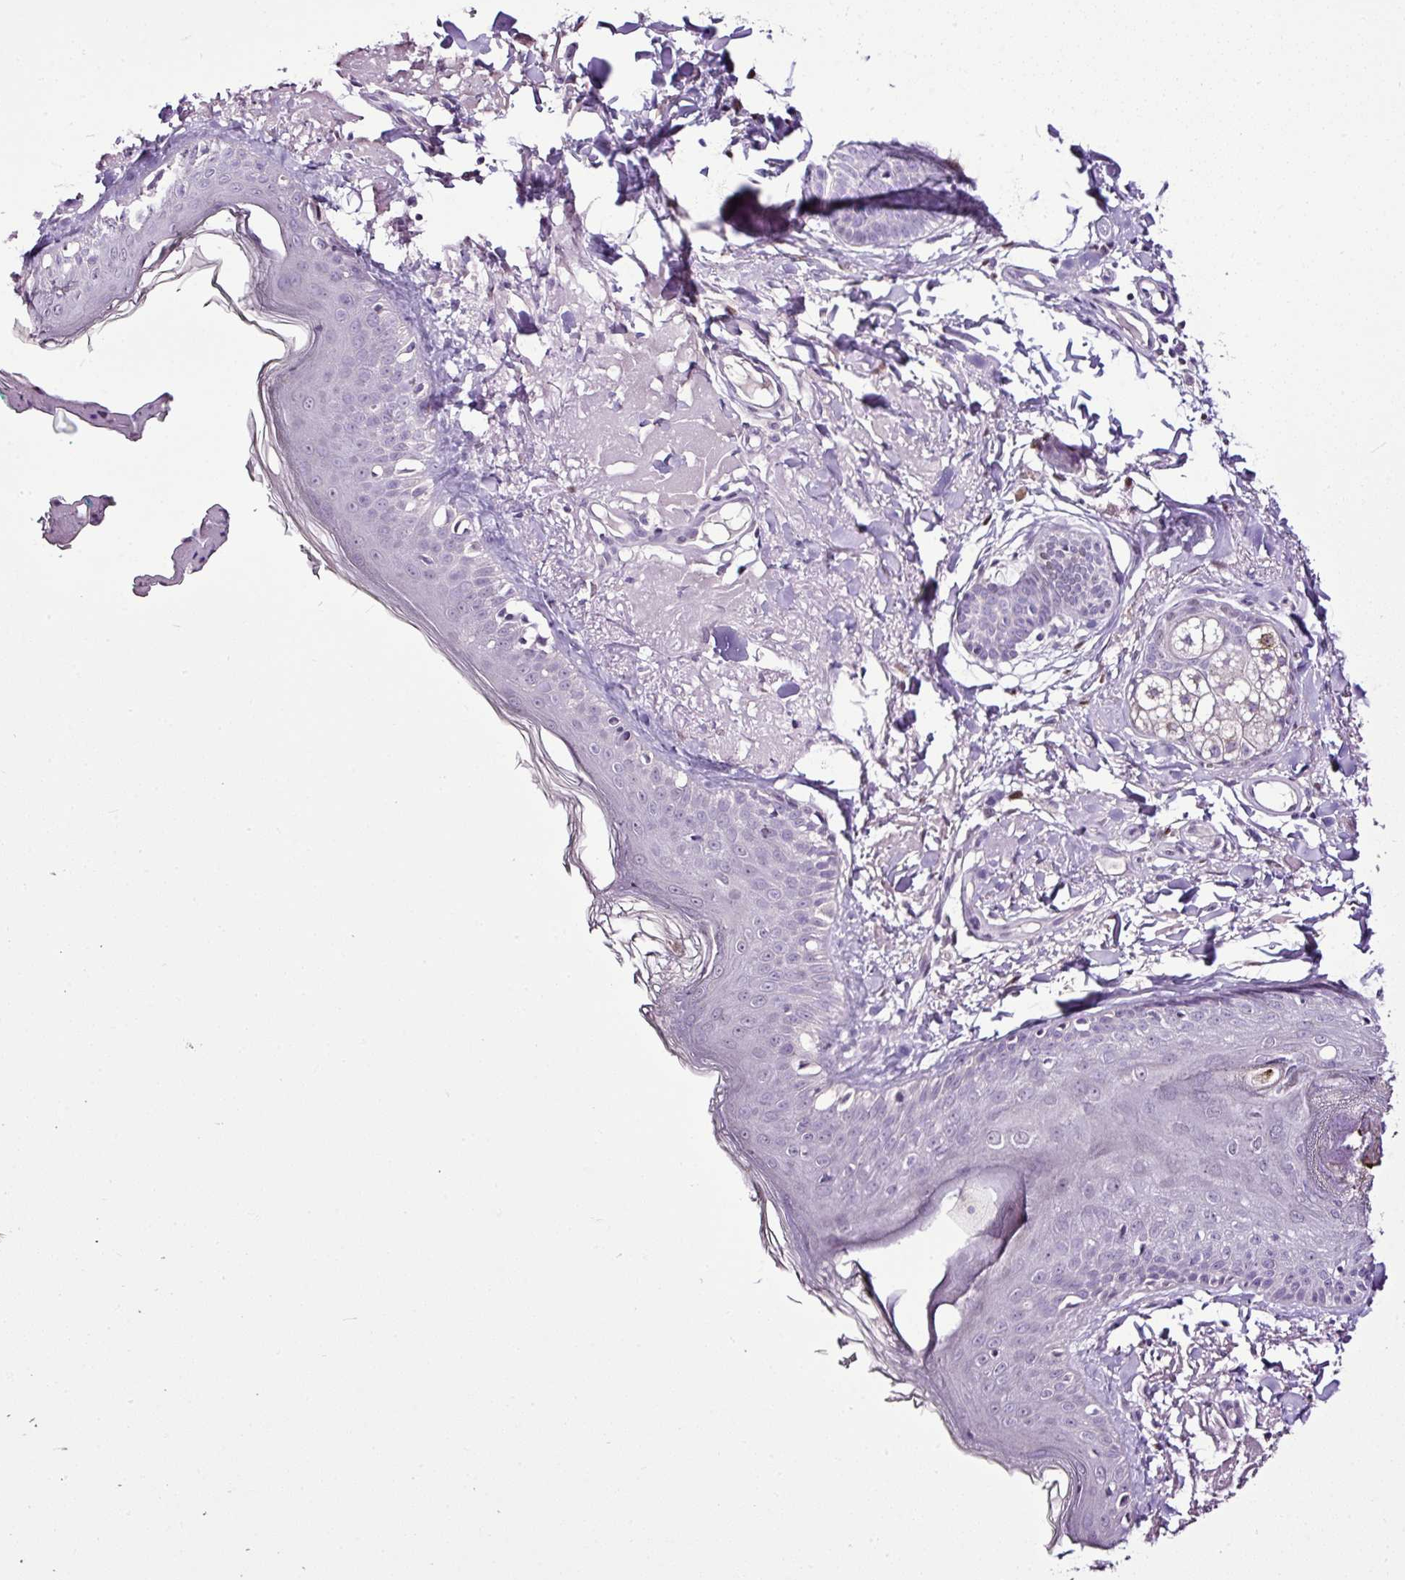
{"staining": {"intensity": "negative", "quantity": "none", "location": "none"}, "tissue": "skin", "cell_type": "Fibroblasts", "image_type": "normal", "snomed": [{"axis": "morphology", "description": "Normal tissue, NOS"}, {"axis": "morphology", "description": "Malignant melanoma, NOS"}, {"axis": "topography", "description": "Skin"}], "caption": "This is a photomicrograph of IHC staining of unremarkable skin, which shows no expression in fibroblasts.", "gene": "ESR1", "patient": {"sex": "male", "age": 80}}